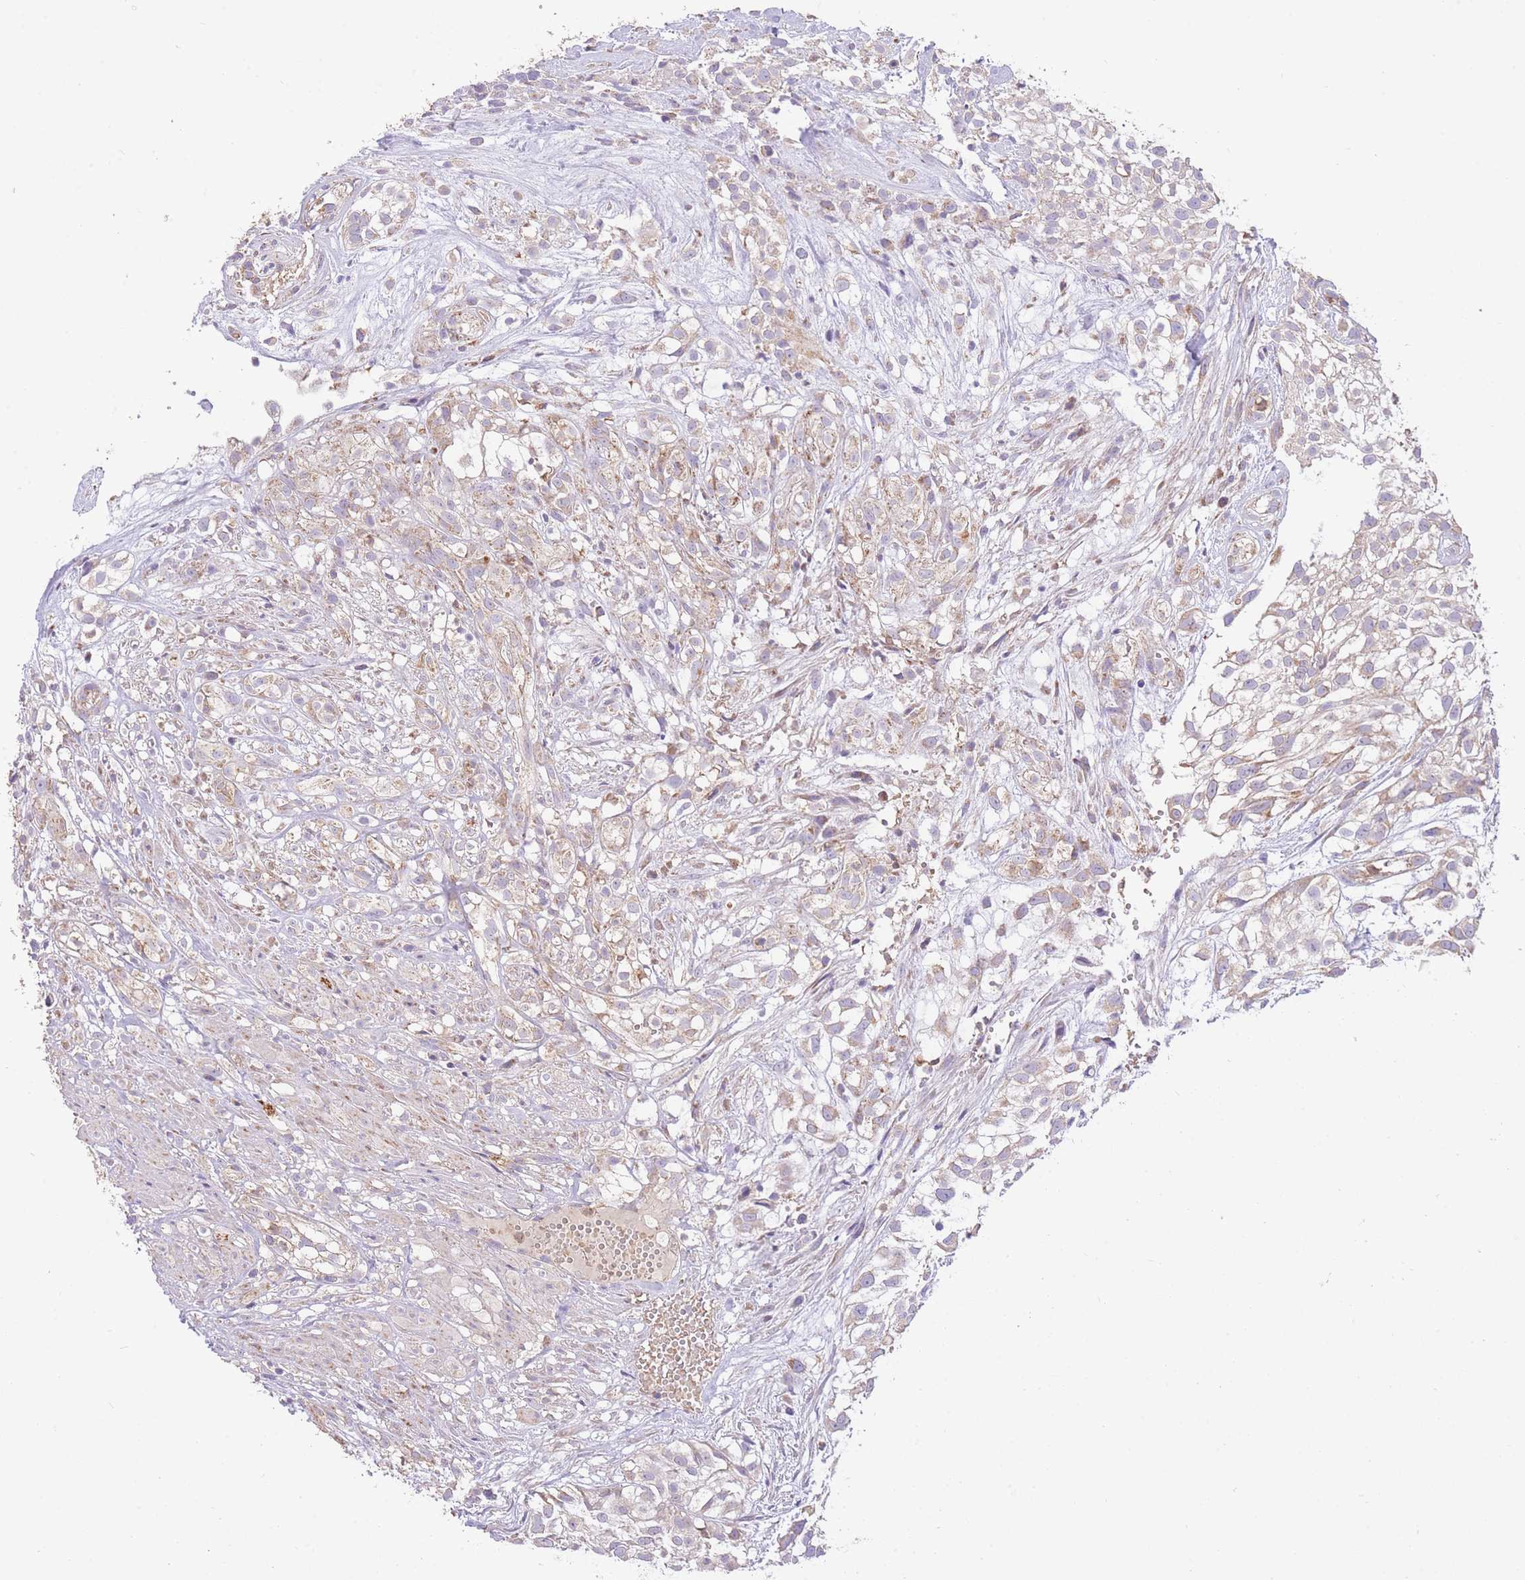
{"staining": {"intensity": "weak", "quantity": "<25%", "location": "cytoplasmic/membranous"}, "tissue": "urothelial cancer", "cell_type": "Tumor cells", "image_type": "cancer", "snomed": [{"axis": "morphology", "description": "Urothelial carcinoma, High grade"}, {"axis": "topography", "description": "Urinary bladder"}], "caption": "IHC of urothelial cancer reveals no staining in tumor cells. (DAB (3,3'-diaminobenzidine) immunohistochemistry (IHC) visualized using brightfield microscopy, high magnification).", "gene": "PREP", "patient": {"sex": "male", "age": 56}}